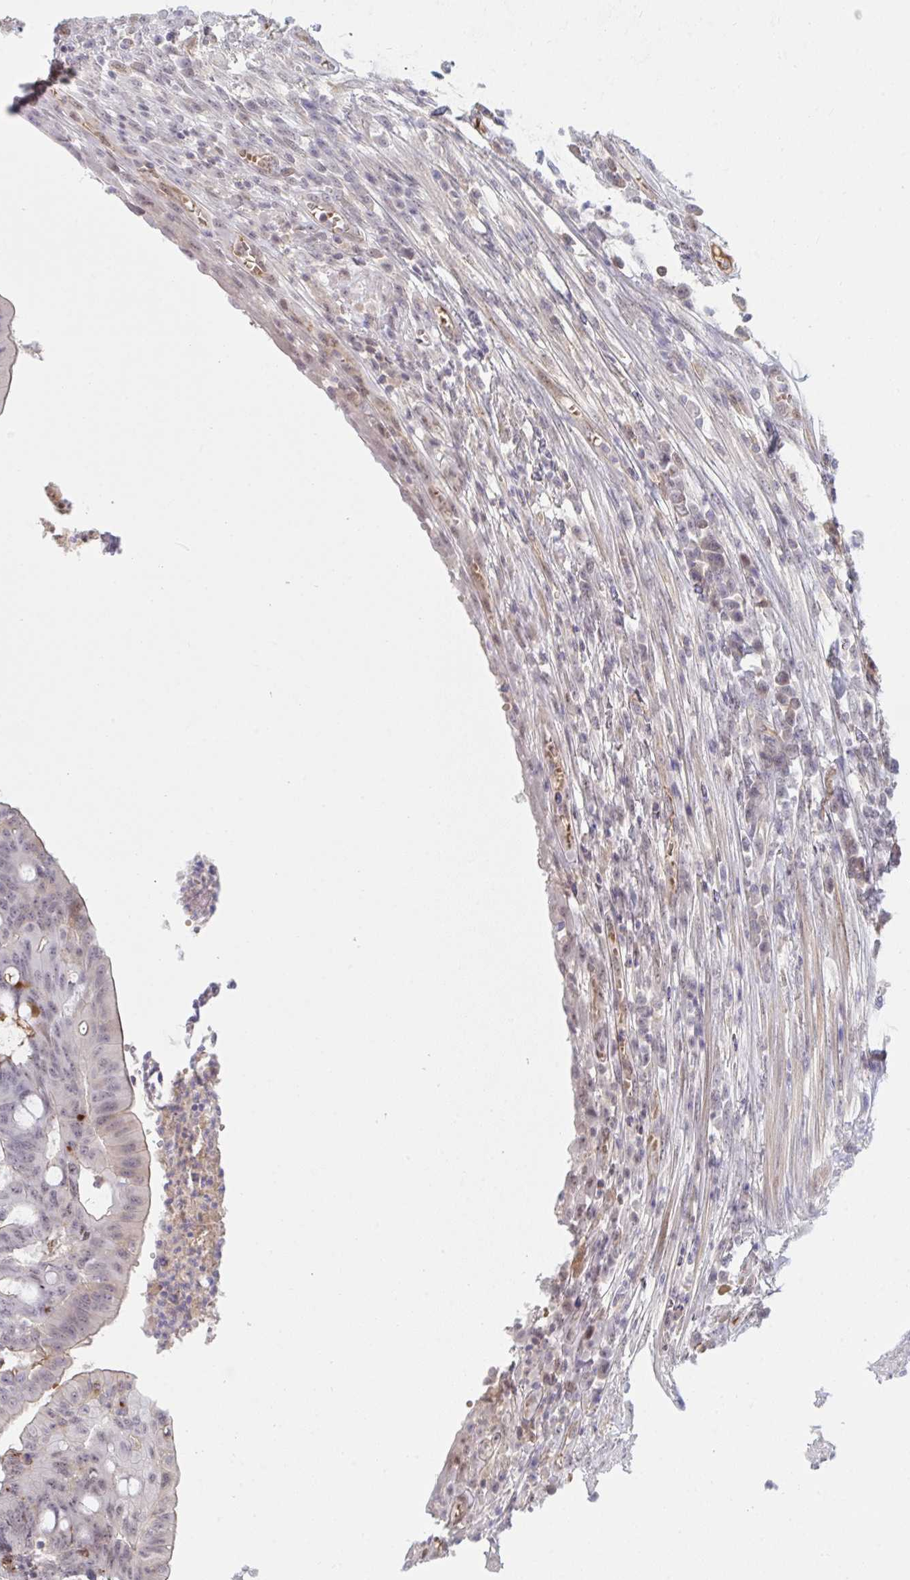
{"staining": {"intensity": "weak", "quantity": "<25%", "location": "cytoplasmic/membranous,nuclear"}, "tissue": "colorectal cancer", "cell_type": "Tumor cells", "image_type": "cancer", "snomed": [{"axis": "morphology", "description": "Adenocarcinoma, NOS"}, {"axis": "topography", "description": "Colon"}], "caption": "This is an immunohistochemistry (IHC) micrograph of colorectal cancer. There is no positivity in tumor cells.", "gene": "DSCAML1", "patient": {"sex": "male", "age": 65}}